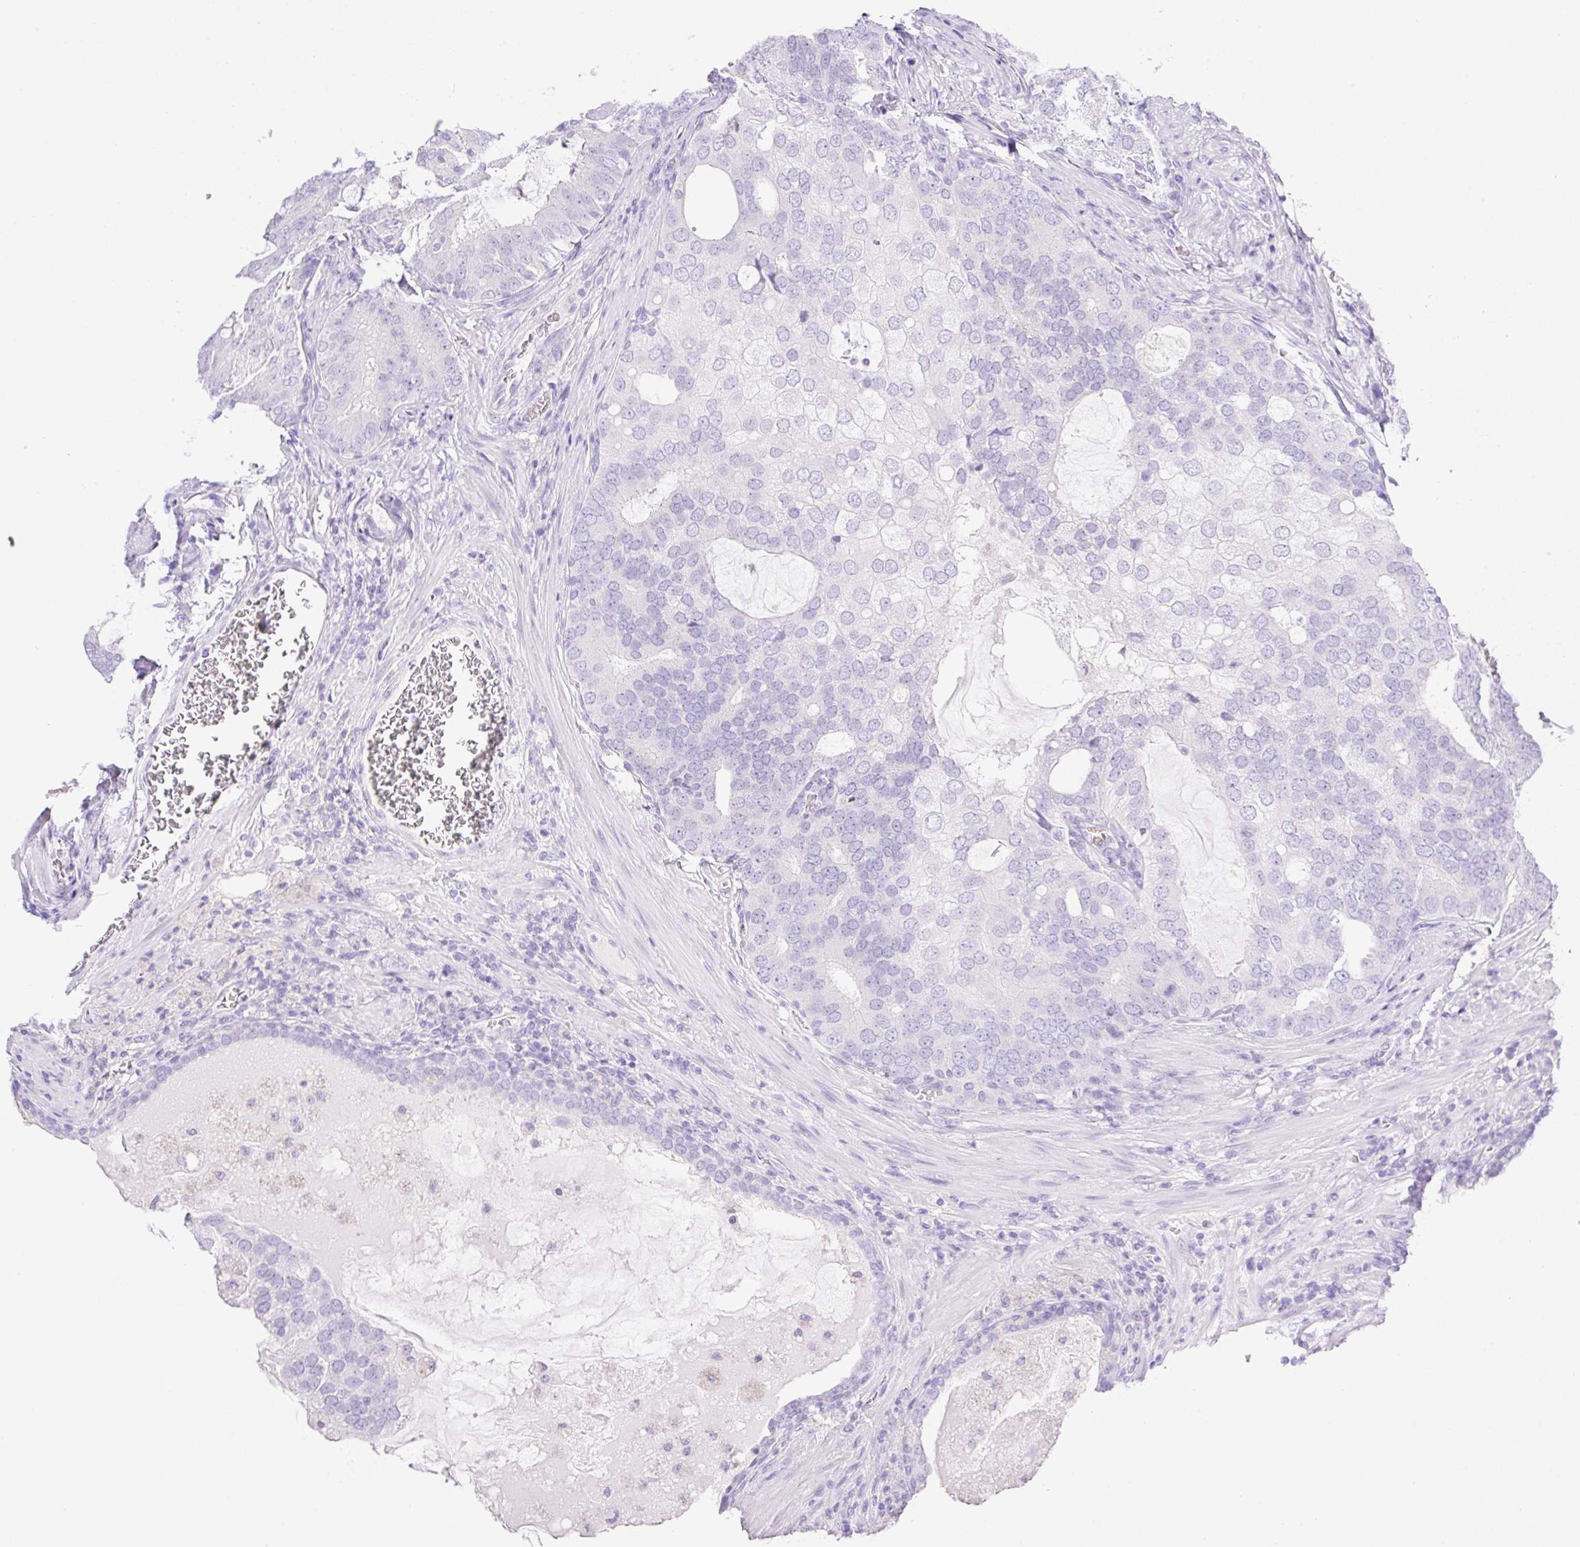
{"staining": {"intensity": "negative", "quantity": "none", "location": "none"}, "tissue": "prostate cancer", "cell_type": "Tumor cells", "image_type": "cancer", "snomed": [{"axis": "morphology", "description": "Adenocarcinoma, High grade"}, {"axis": "topography", "description": "Prostate"}], "caption": "An image of human adenocarcinoma (high-grade) (prostate) is negative for staining in tumor cells.", "gene": "CDX1", "patient": {"sex": "male", "age": 55}}